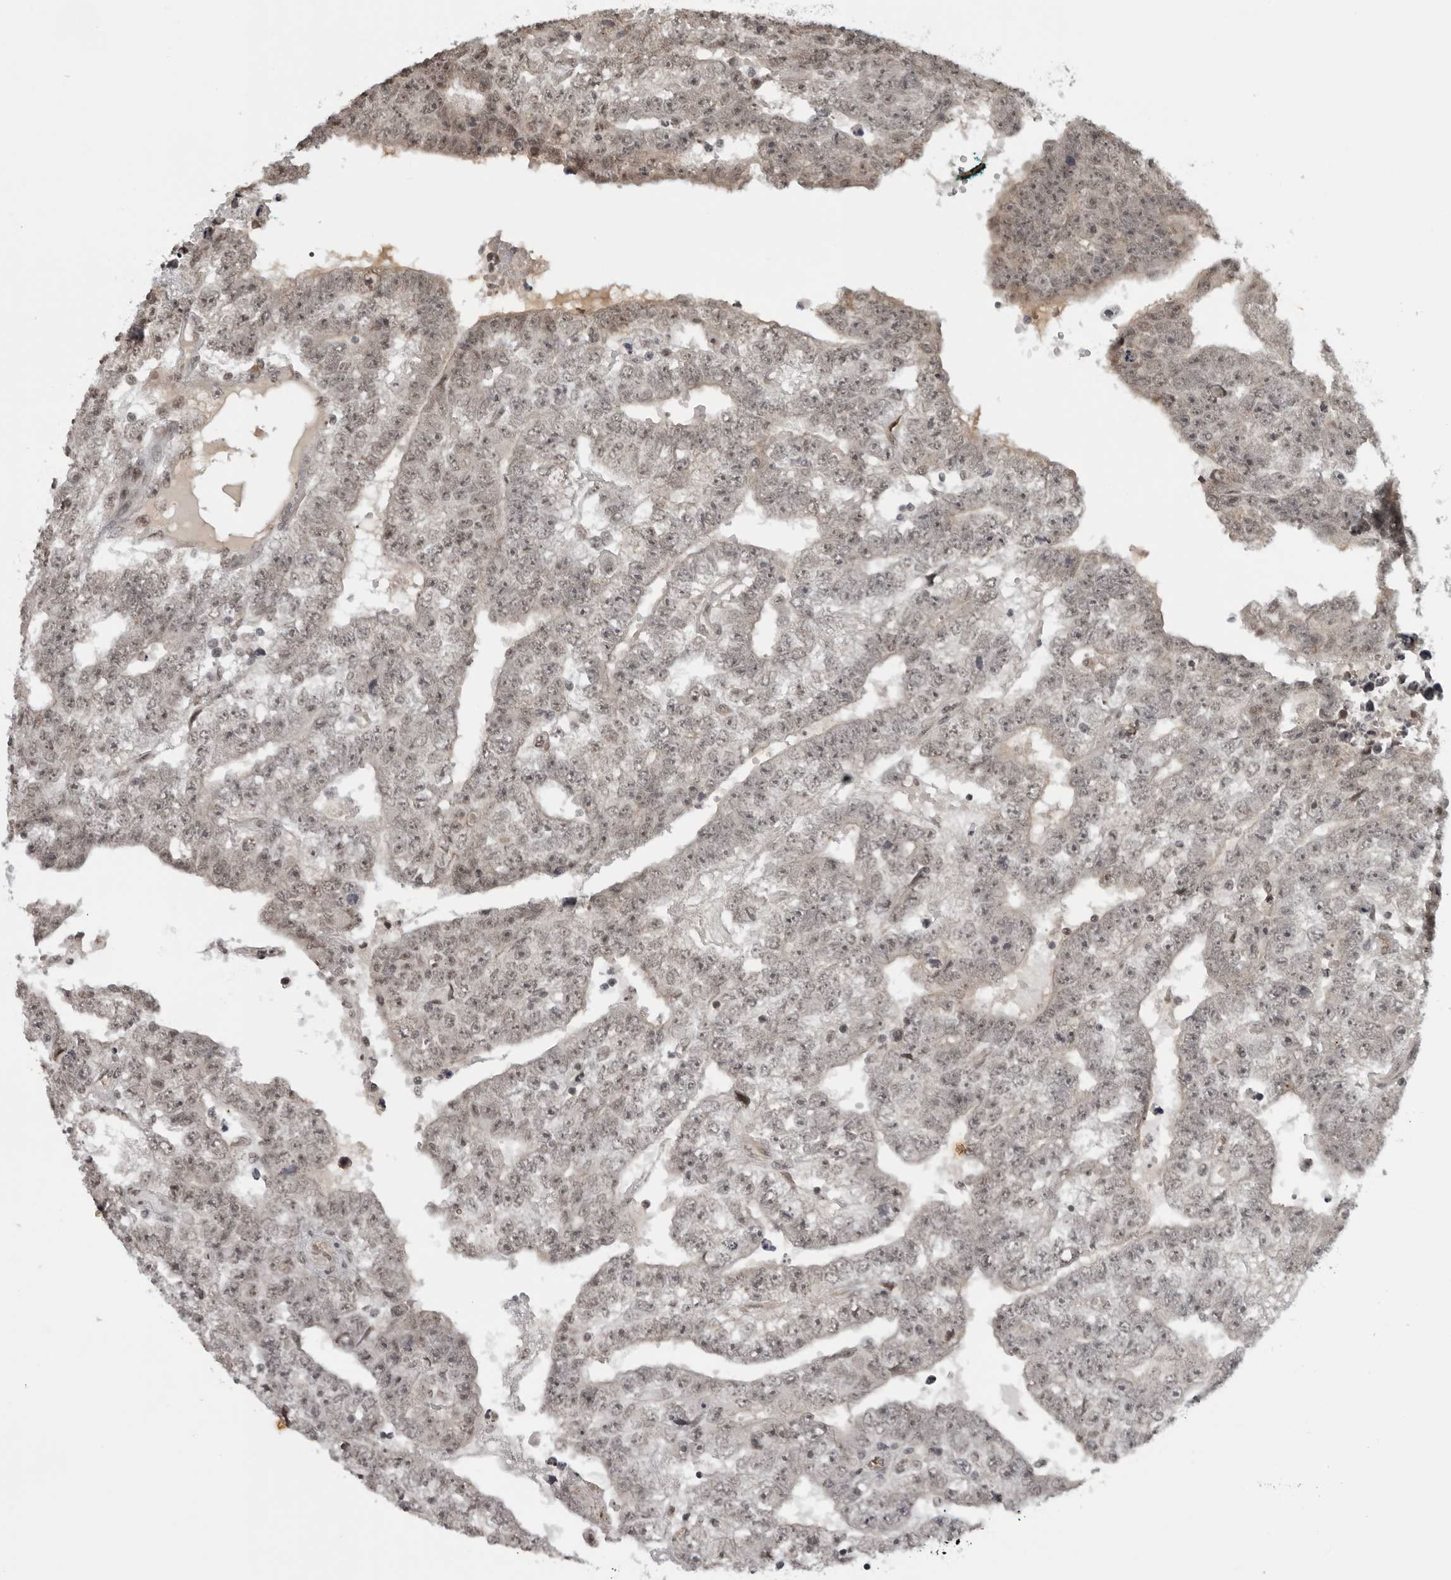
{"staining": {"intensity": "weak", "quantity": "<25%", "location": "nuclear"}, "tissue": "testis cancer", "cell_type": "Tumor cells", "image_type": "cancer", "snomed": [{"axis": "morphology", "description": "Carcinoma, Embryonal, NOS"}, {"axis": "topography", "description": "Testis"}], "caption": "Immunohistochemistry histopathology image of neoplastic tissue: human testis cancer stained with DAB demonstrates no significant protein positivity in tumor cells.", "gene": "MAF", "patient": {"sex": "male", "age": 25}}